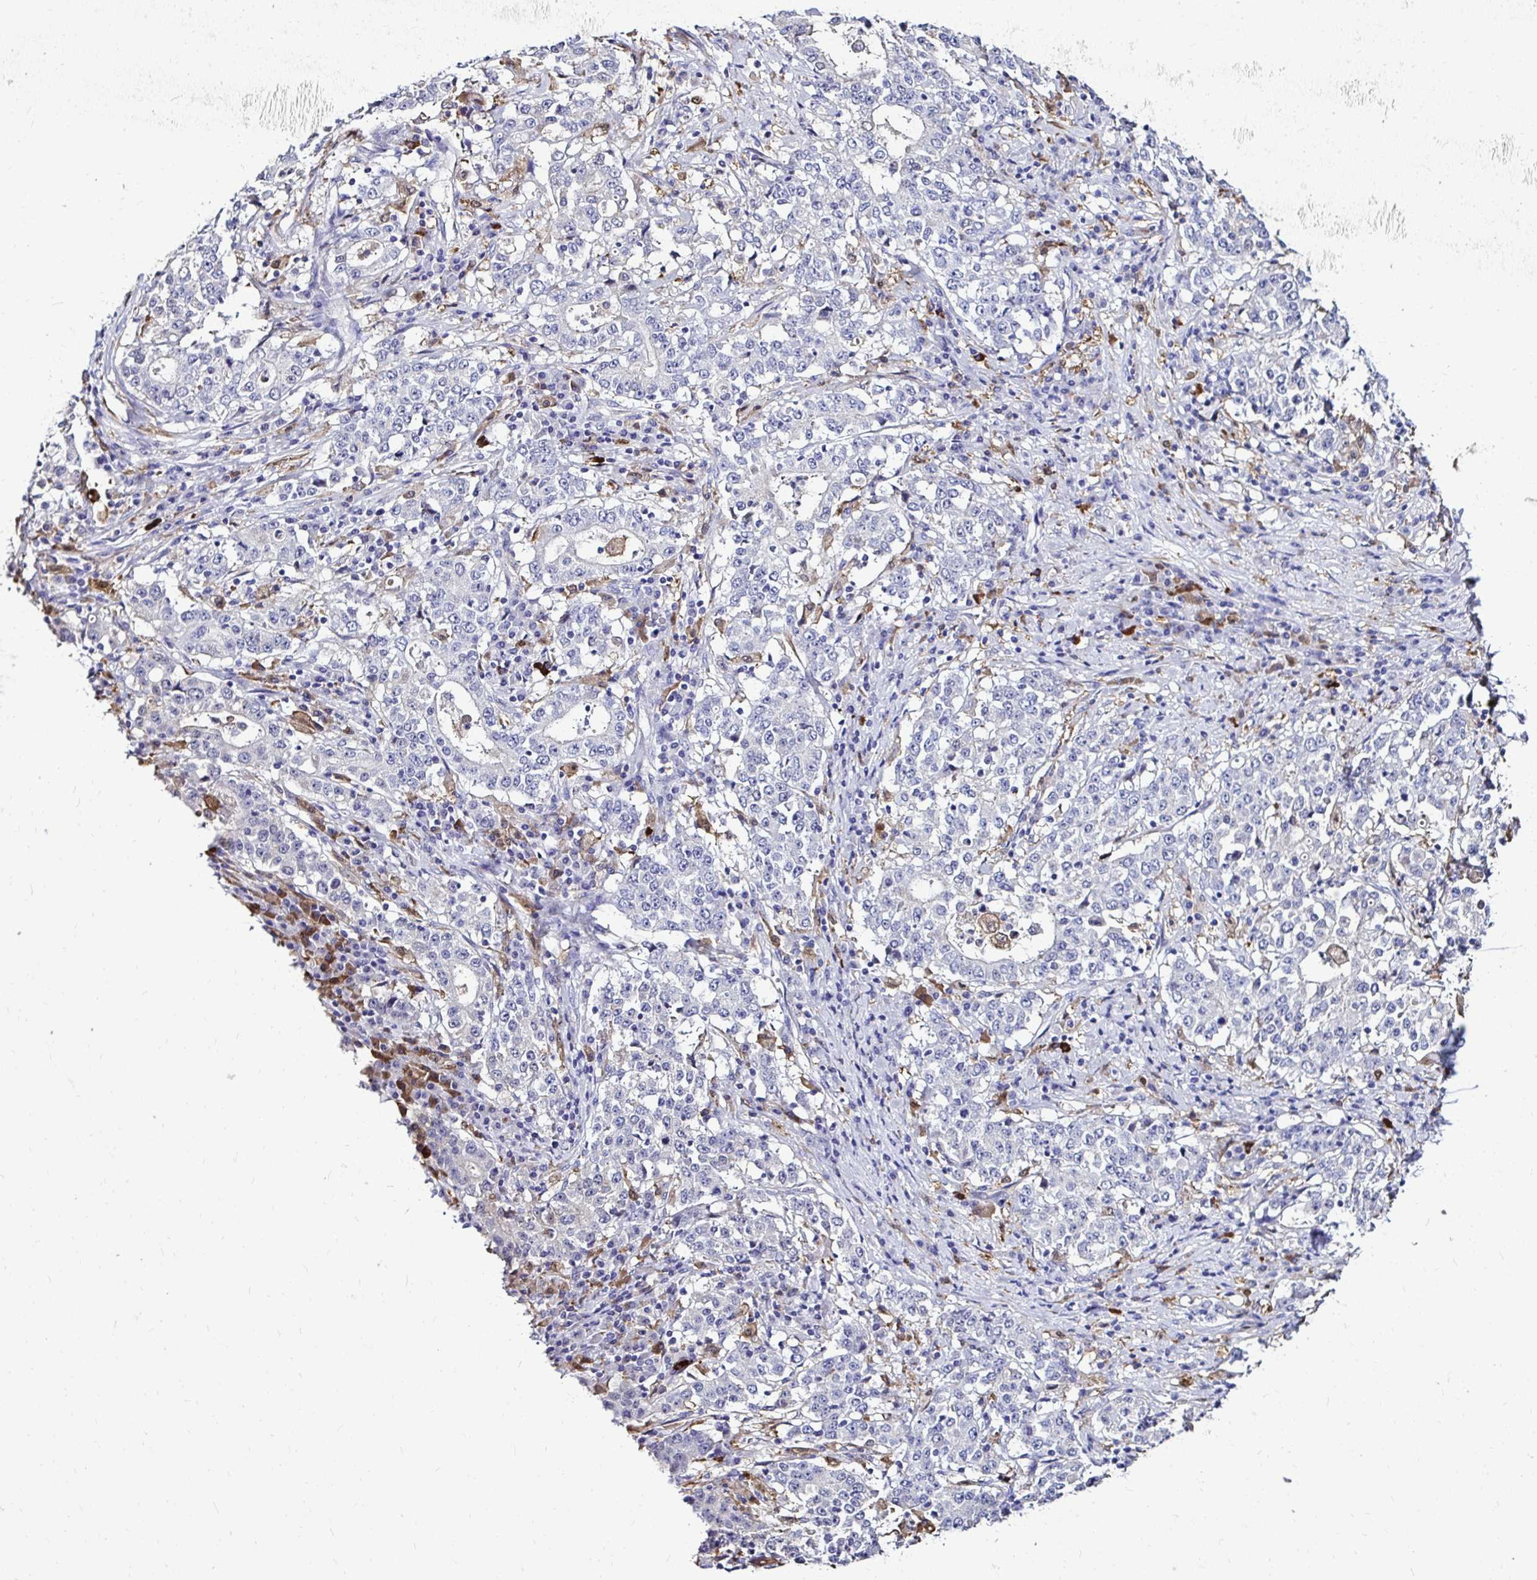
{"staining": {"intensity": "negative", "quantity": "none", "location": "none"}, "tissue": "stomach cancer", "cell_type": "Tumor cells", "image_type": "cancer", "snomed": [{"axis": "morphology", "description": "Adenocarcinoma, NOS"}, {"axis": "topography", "description": "Stomach"}], "caption": "Protein analysis of adenocarcinoma (stomach) exhibits no significant staining in tumor cells.", "gene": "IDH1", "patient": {"sex": "male", "age": 59}}